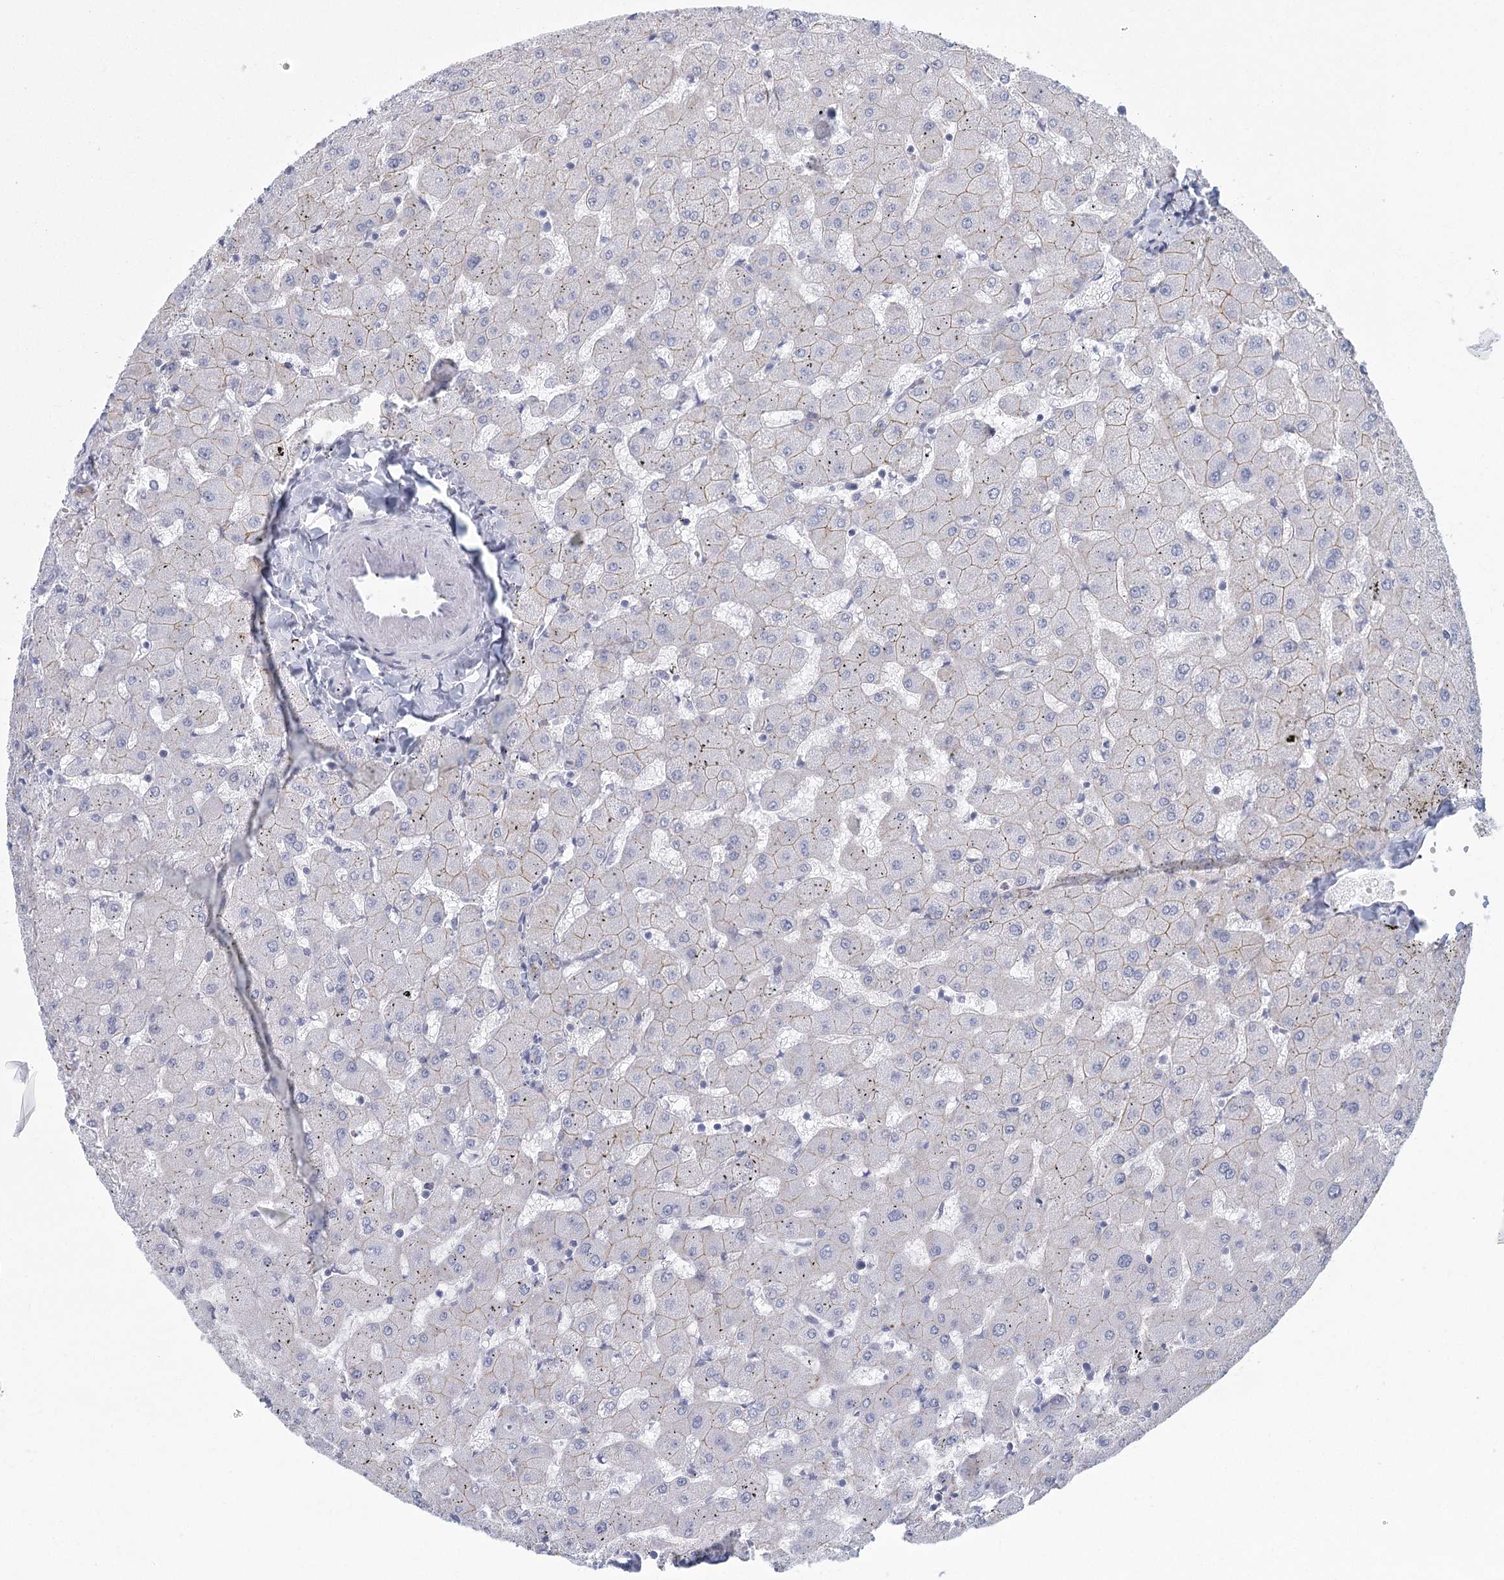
{"staining": {"intensity": "weak", "quantity": "25%-75%", "location": "cytoplasmic/membranous"}, "tissue": "liver", "cell_type": "Cholangiocytes", "image_type": "normal", "snomed": [{"axis": "morphology", "description": "Normal tissue, NOS"}, {"axis": "topography", "description": "Liver"}], "caption": "Cholangiocytes display low levels of weak cytoplasmic/membranous staining in about 25%-75% of cells in normal liver. The staining is performed using DAB brown chromogen to label protein expression. The nuclei are counter-stained blue using hematoxylin.", "gene": "WNT8B", "patient": {"sex": "female", "age": 63}}